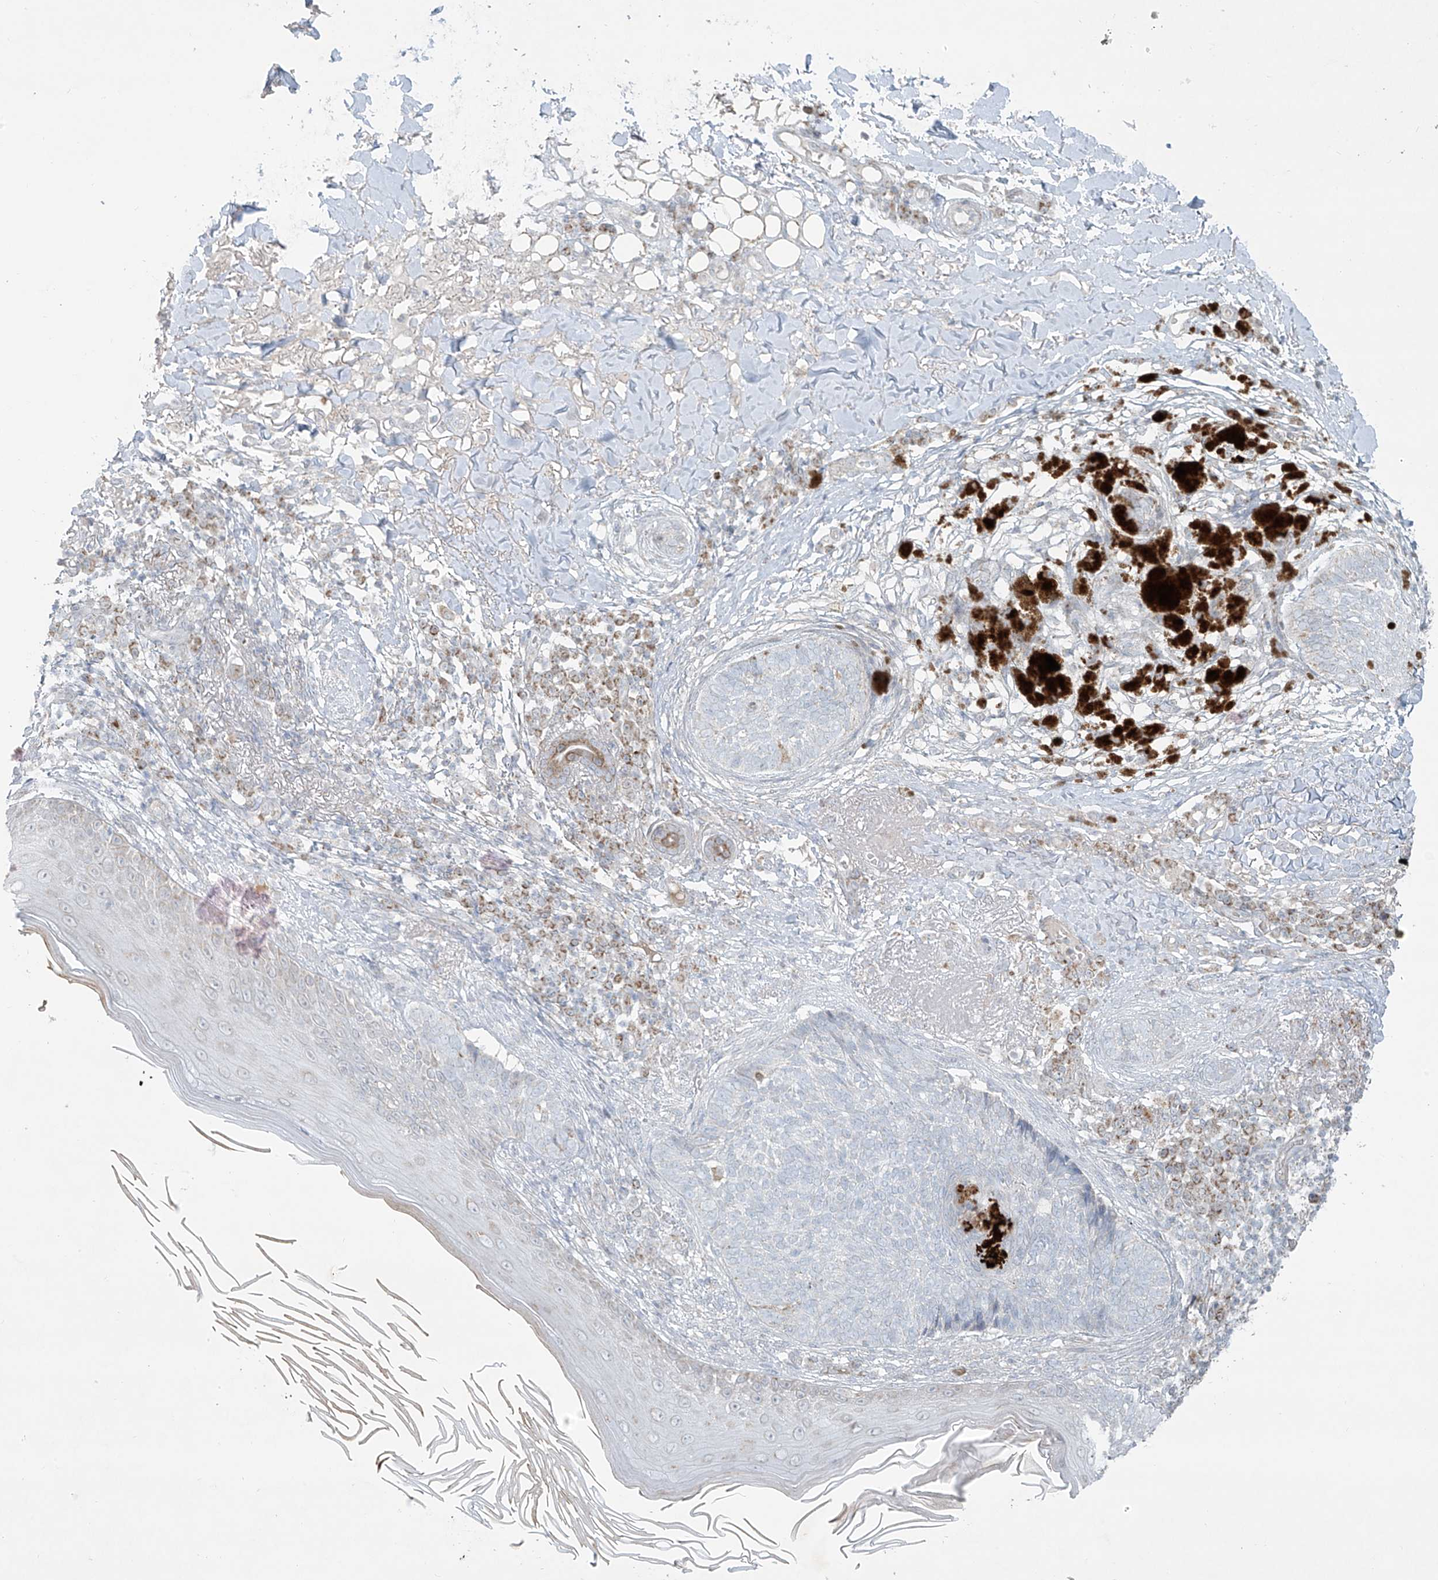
{"staining": {"intensity": "negative", "quantity": "none", "location": "none"}, "tissue": "skin cancer", "cell_type": "Tumor cells", "image_type": "cancer", "snomed": [{"axis": "morphology", "description": "Basal cell carcinoma"}, {"axis": "topography", "description": "Skin"}], "caption": "DAB immunohistochemical staining of skin basal cell carcinoma displays no significant staining in tumor cells. Brightfield microscopy of immunohistochemistry stained with DAB (3,3'-diaminobenzidine) (brown) and hematoxylin (blue), captured at high magnification.", "gene": "SMDT1", "patient": {"sex": "male", "age": 85}}